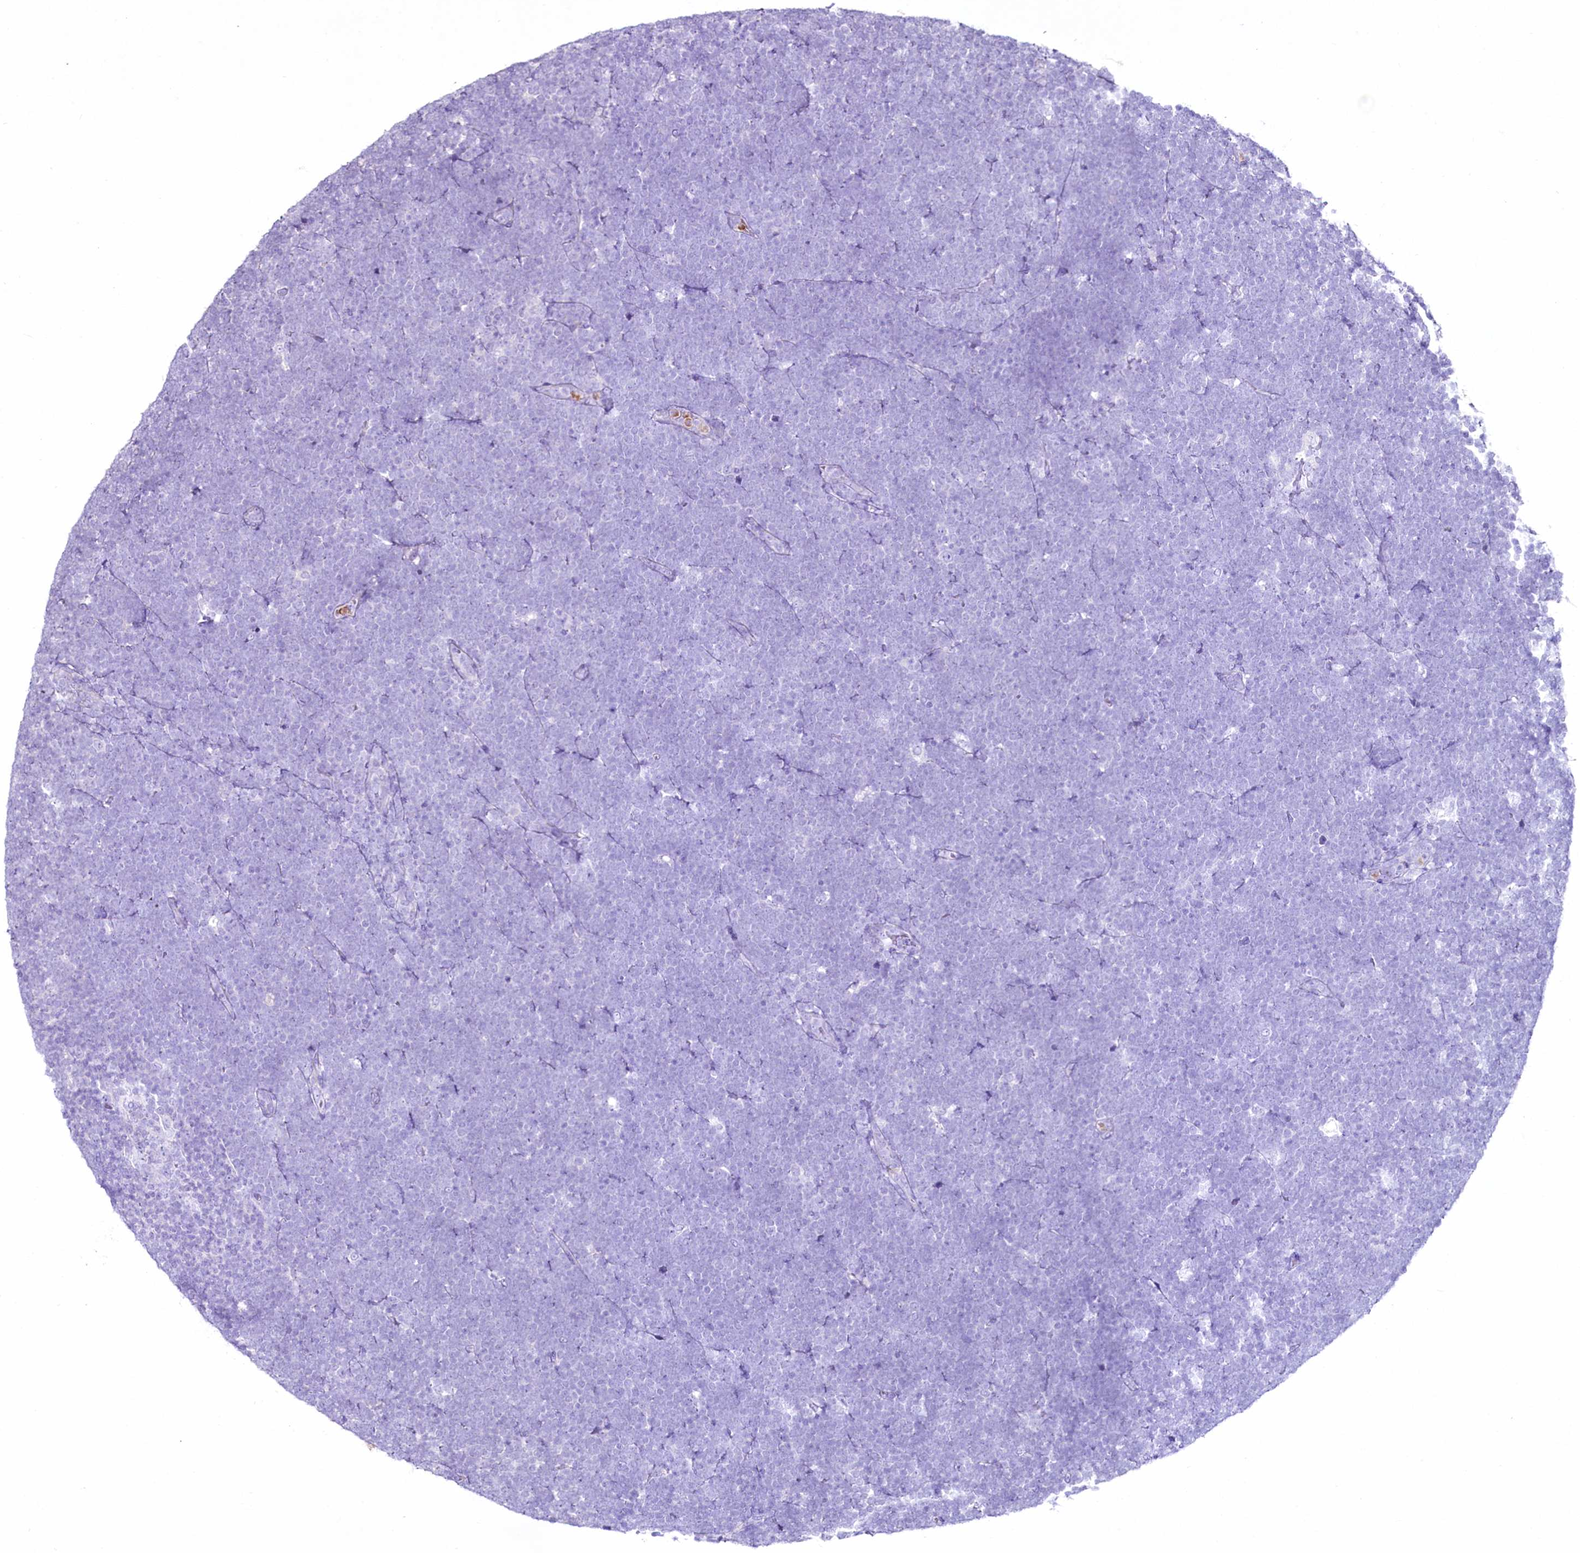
{"staining": {"intensity": "negative", "quantity": "none", "location": "none"}, "tissue": "lymphoma", "cell_type": "Tumor cells", "image_type": "cancer", "snomed": [{"axis": "morphology", "description": "Malignant lymphoma, non-Hodgkin's type, High grade"}, {"axis": "topography", "description": "Lymph node"}], "caption": "Tumor cells show no significant protein staining in malignant lymphoma, non-Hodgkin's type (high-grade).", "gene": "FAM209B", "patient": {"sex": "male", "age": 13}}